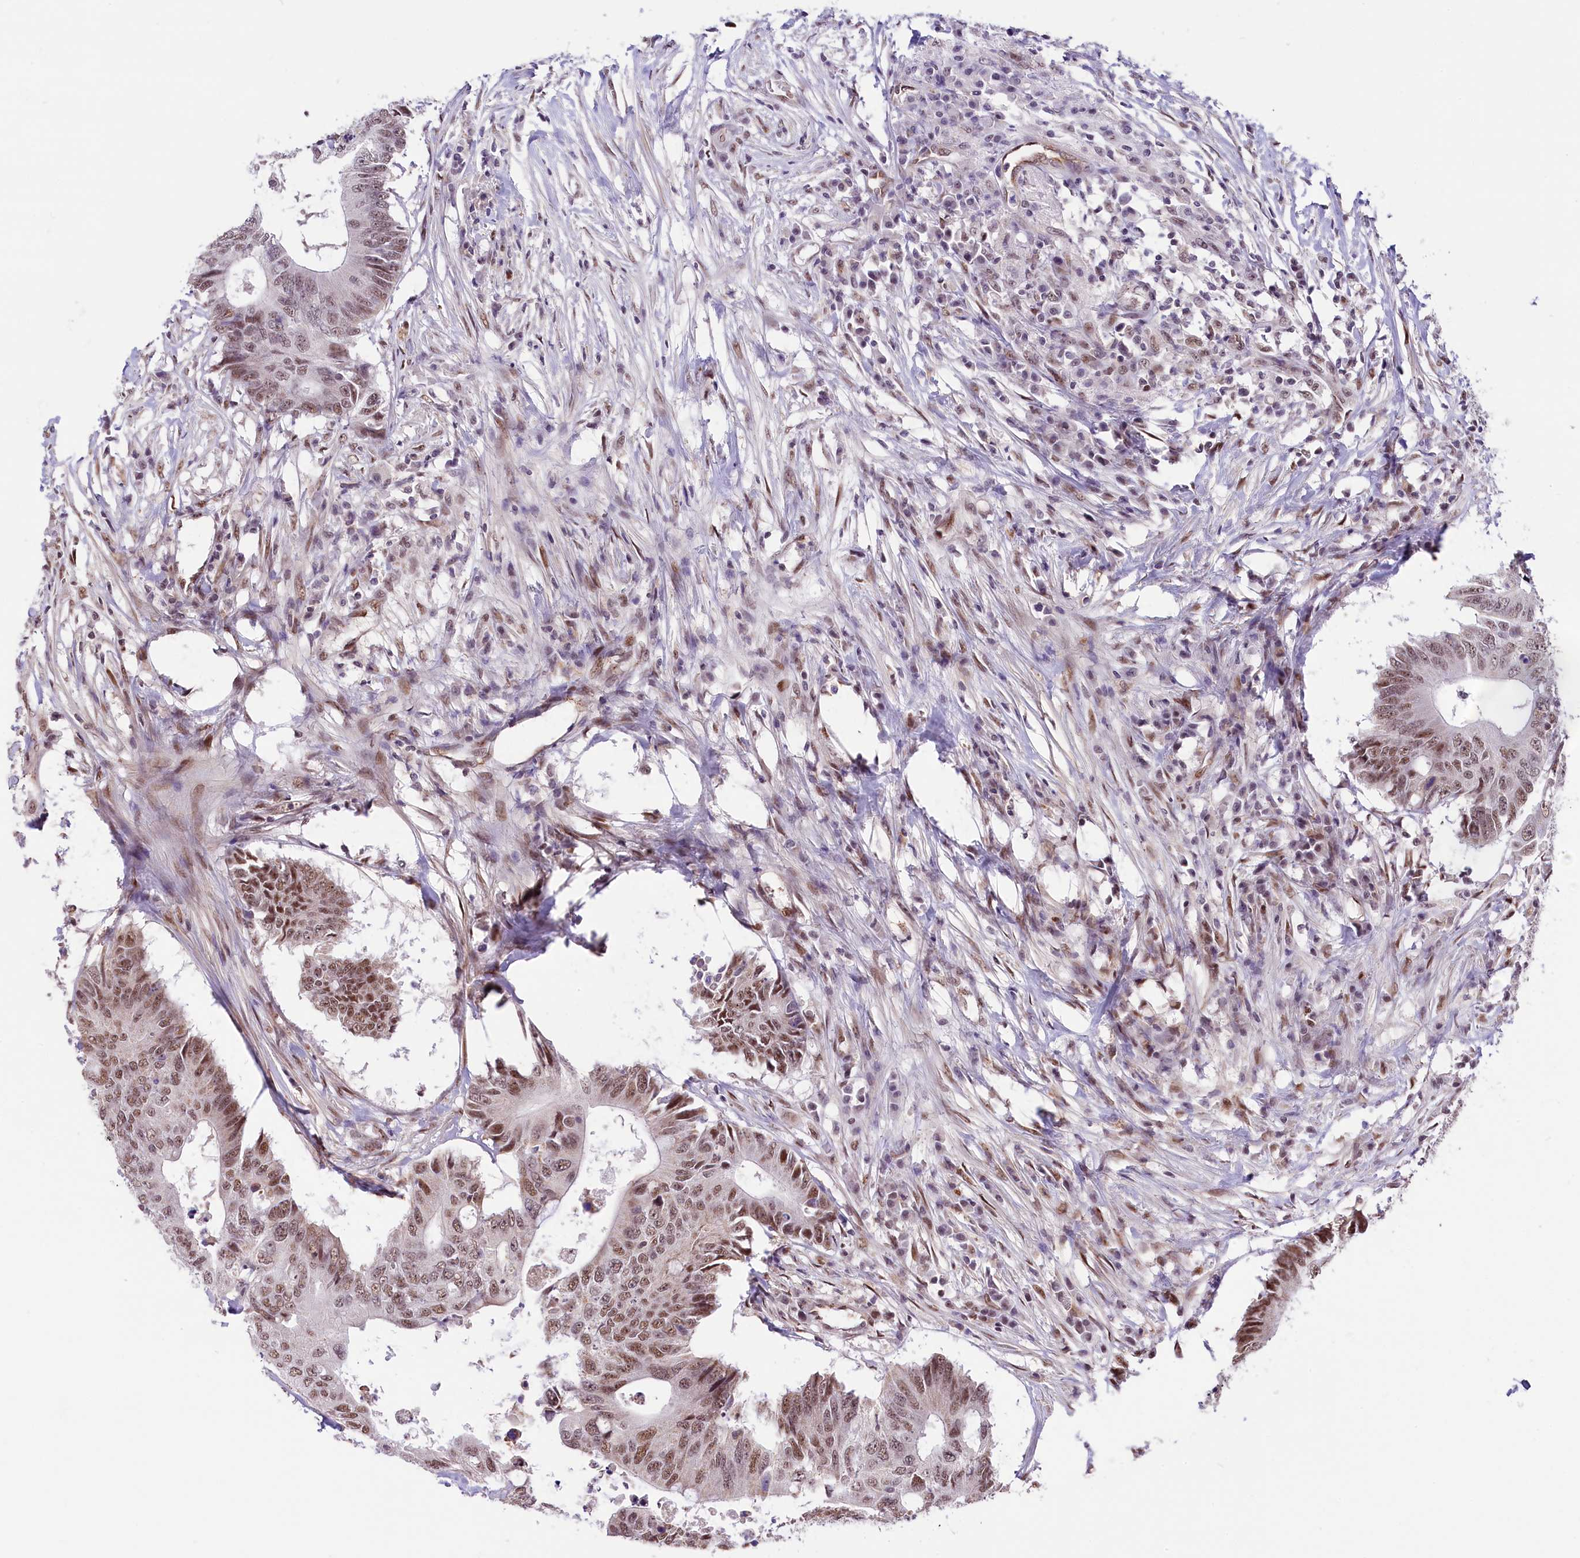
{"staining": {"intensity": "weak", "quantity": ">75%", "location": "nuclear"}, "tissue": "colorectal cancer", "cell_type": "Tumor cells", "image_type": "cancer", "snomed": [{"axis": "morphology", "description": "Adenocarcinoma, NOS"}, {"axis": "topography", "description": "Colon"}], "caption": "IHC of colorectal adenocarcinoma displays low levels of weak nuclear staining in about >75% of tumor cells.", "gene": "MRPL54", "patient": {"sex": "male", "age": 71}}